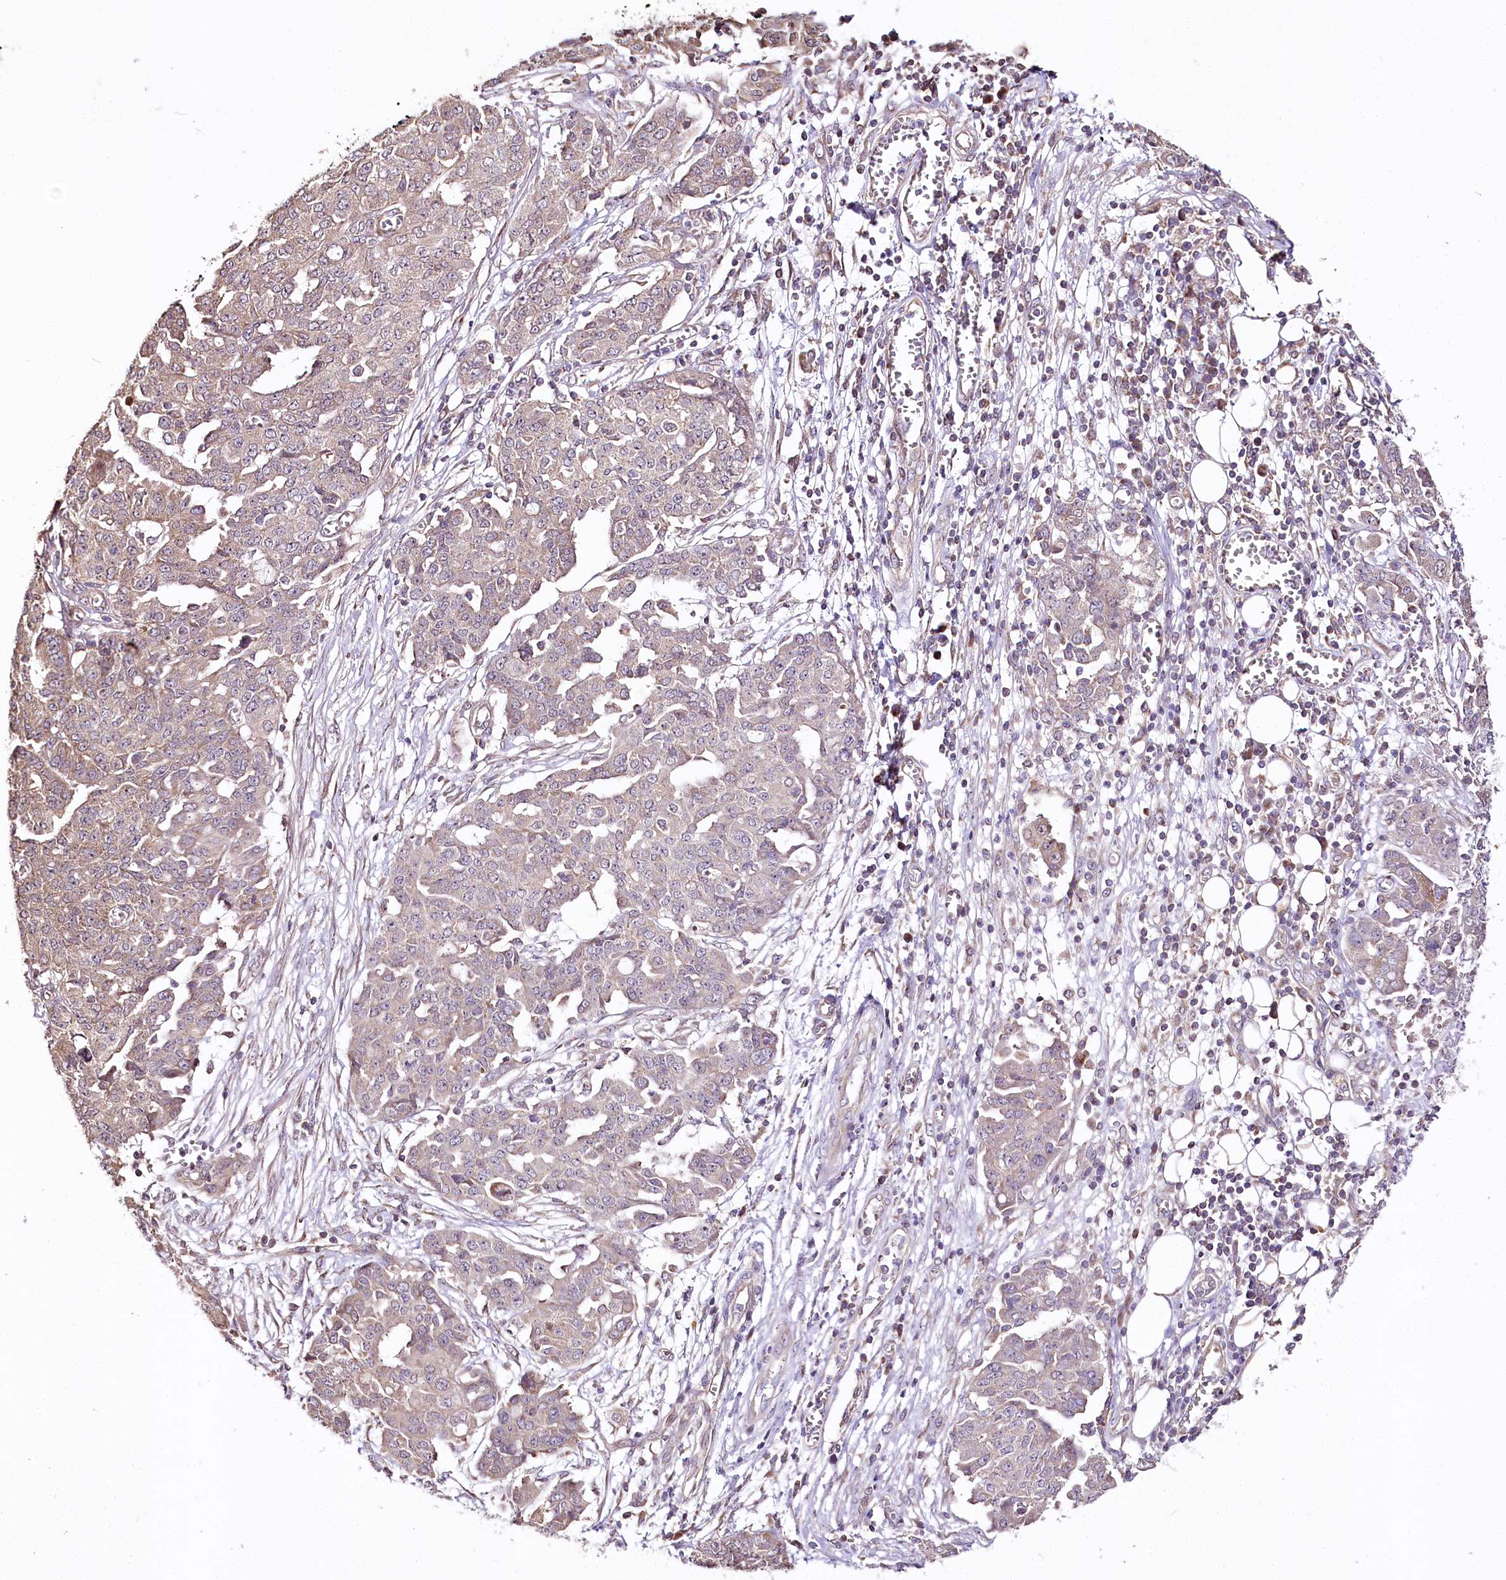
{"staining": {"intensity": "weak", "quantity": ">75%", "location": "cytoplasmic/membranous"}, "tissue": "ovarian cancer", "cell_type": "Tumor cells", "image_type": "cancer", "snomed": [{"axis": "morphology", "description": "Cystadenocarcinoma, serous, NOS"}, {"axis": "topography", "description": "Soft tissue"}, {"axis": "topography", "description": "Ovary"}], "caption": "The photomicrograph displays immunohistochemical staining of ovarian cancer. There is weak cytoplasmic/membranous expression is seen in about >75% of tumor cells.", "gene": "ZNF226", "patient": {"sex": "female", "age": 57}}